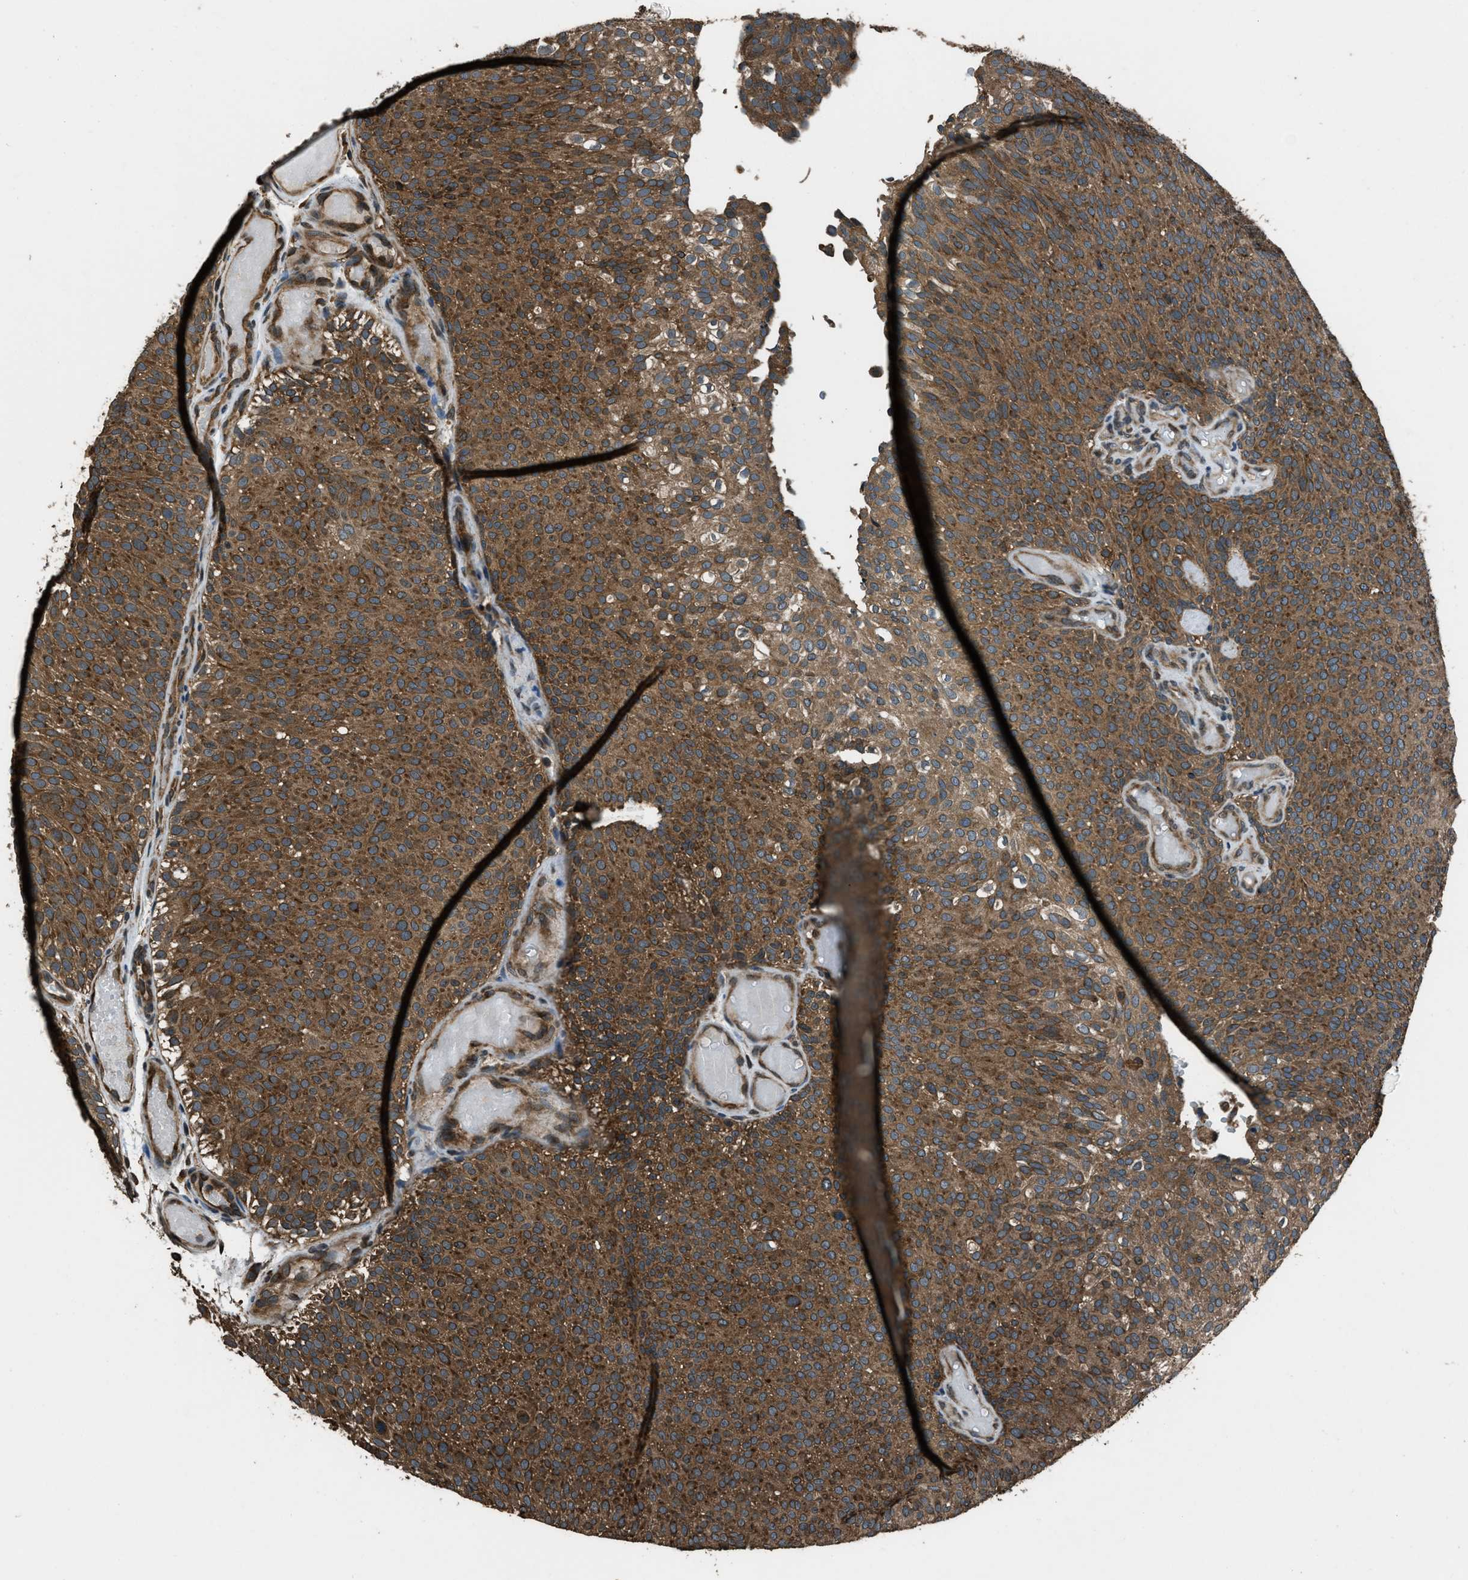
{"staining": {"intensity": "moderate", "quantity": ">75%", "location": "cytoplasmic/membranous"}, "tissue": "urothelial cancer", "cell_type": "Tumor cells", "image_type": "cancer", "snomed": [{"axis": "morphology", "description": "Urothelial carcinoma, Low grade"}, {"axis": "topography", "description": "Urinary bladder"}], "caption": "Urothelial carcinoma (low-grade) stained with IHC displays moderate cytoplasmic/membranous staining in approximately >75% of tumor cells.", "gene": "TRIM4", "patient": {"sex": "male", "age": 78}}